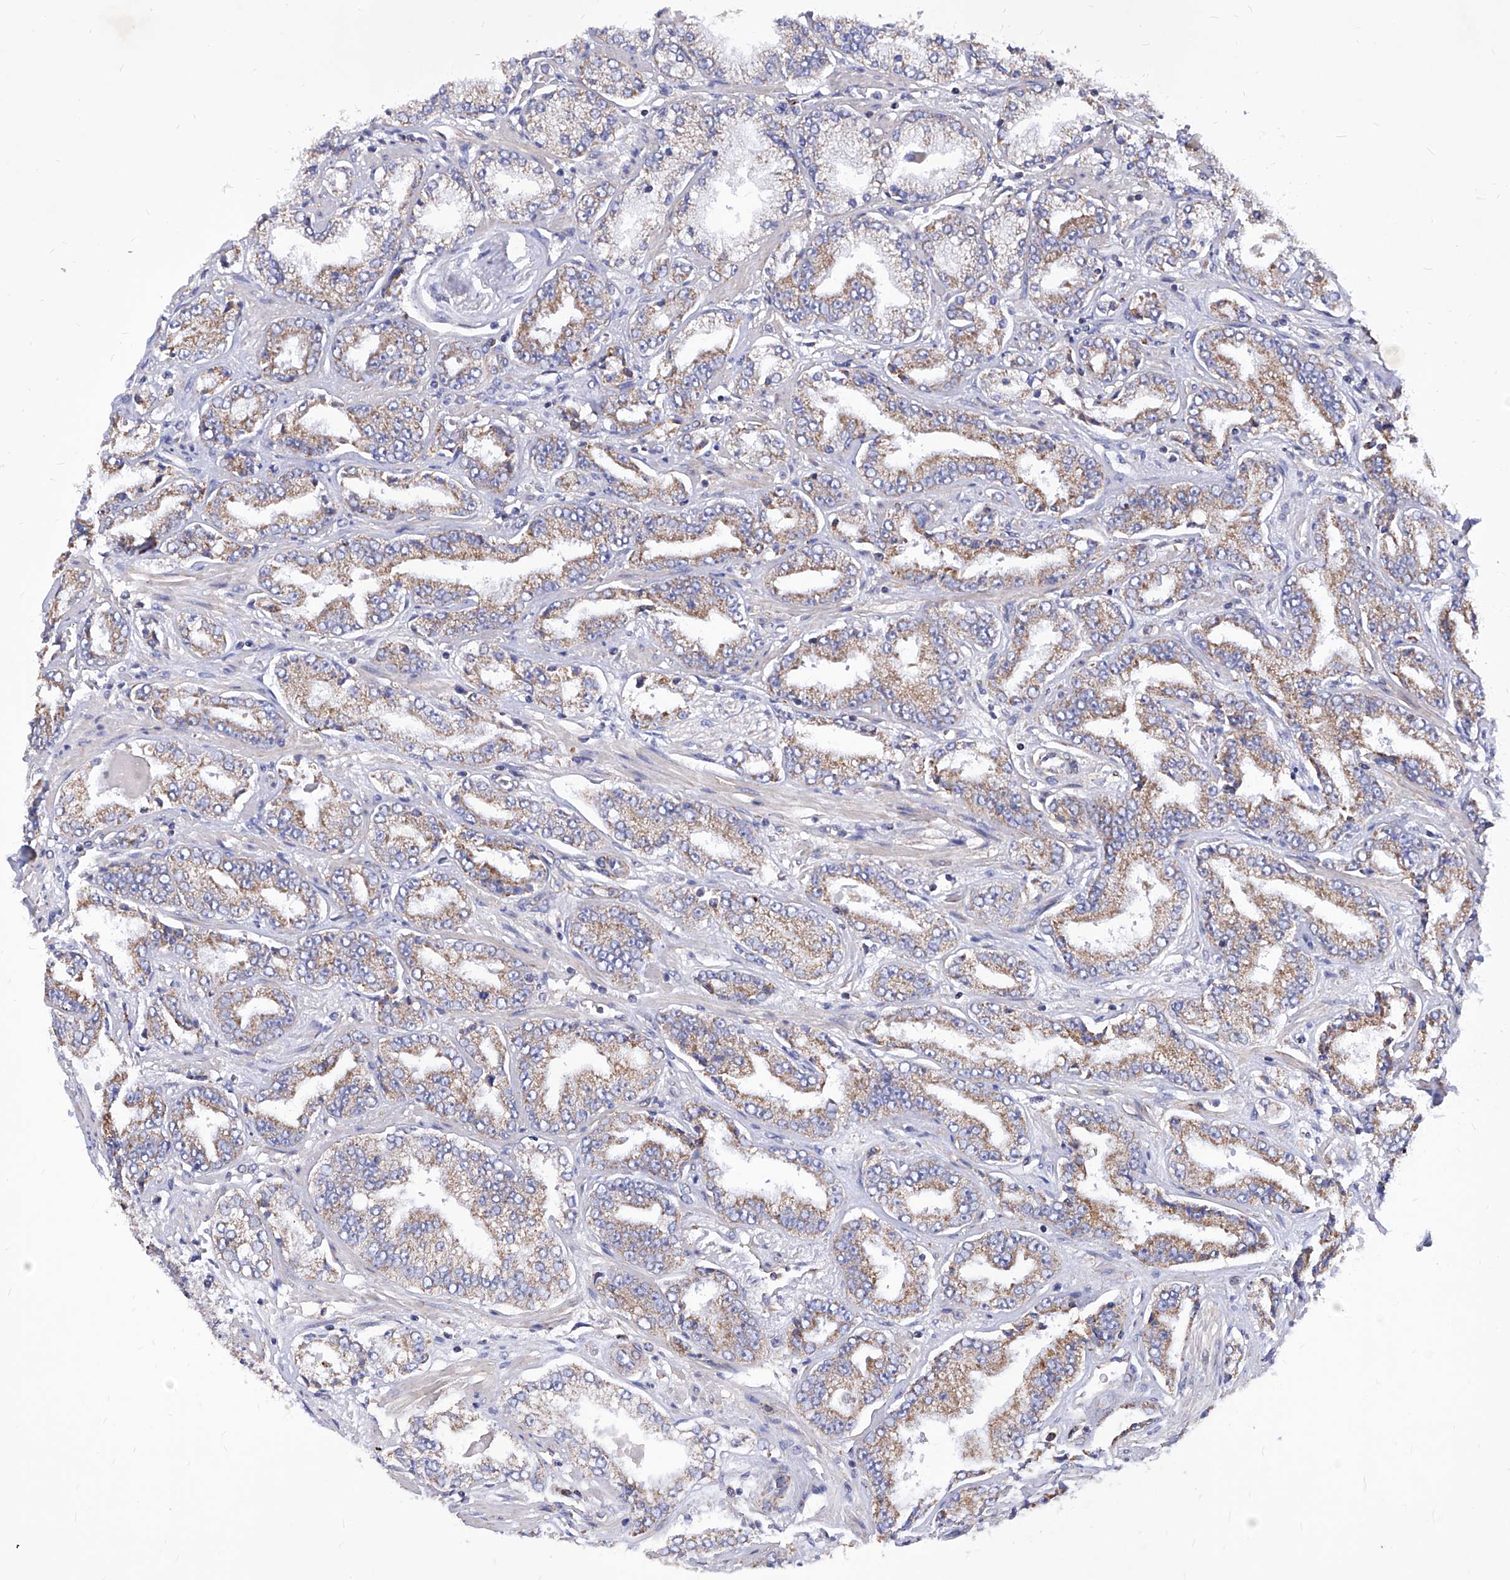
{"staining": {"intensity": "moderate", "quantity": ">75%", "location": "cytoplasmic/membranous"}, "tissue": "prostate cancer", "cell_type": "Tumor cells", "image_type": "cancer", "snomed": [{"axis": "morphology", "description": "Adenocarcinoma, High grade"}, {"axis": "topography", "description": "Prostate"}], "caption": "Brown immunohistochemical staining in human high-grade adenocarcinoma (prostate) displays moderate cytoplasmic/membranous positivity in about >75% of tumor cells.", "gene": "HRNR", "patient": {"sex": "male", "age": 71}}